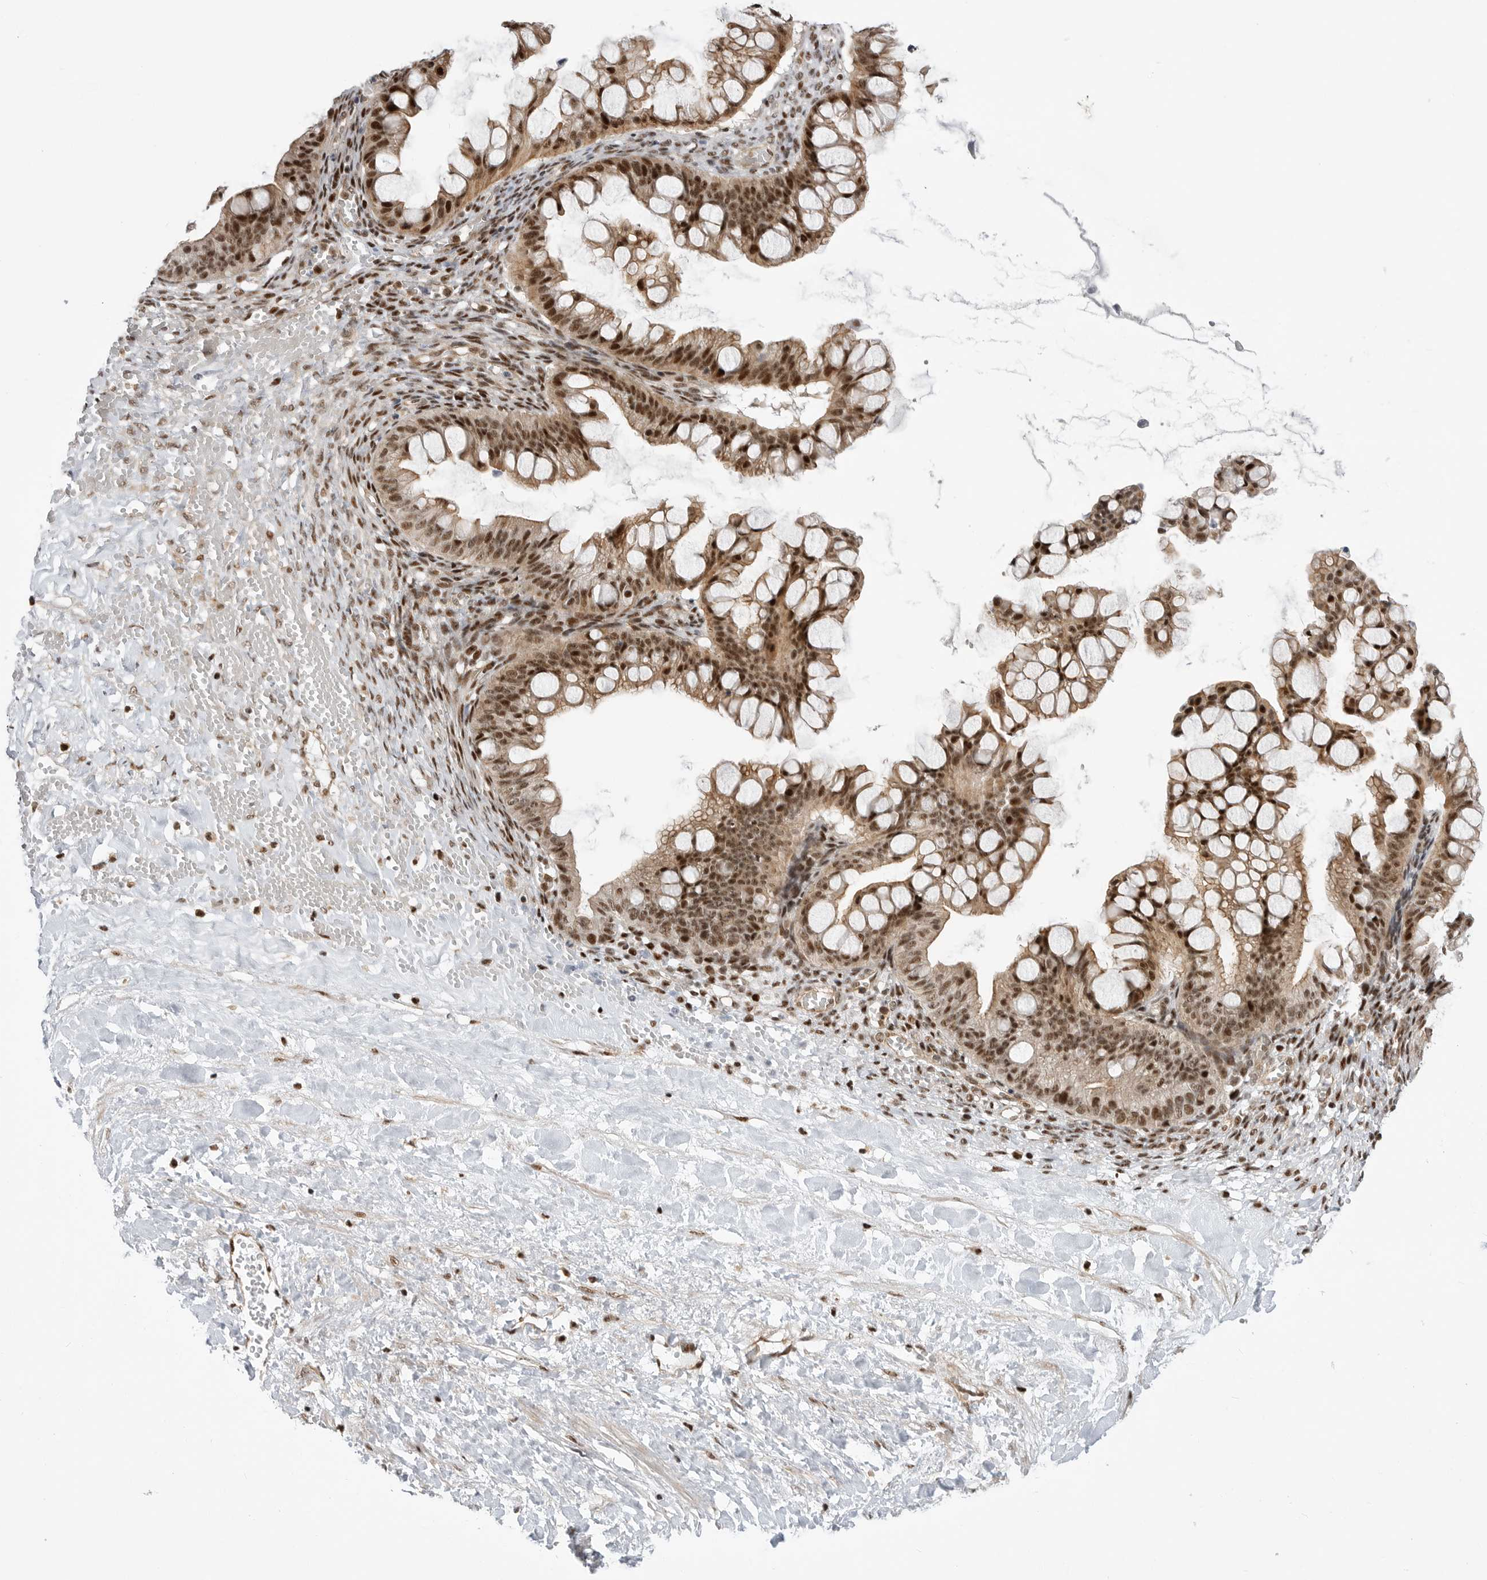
{"staining": {"intensity": "strong", "quantity": ">75%", "location": "cytoplasmic/membranous,nuclear"}, "tissue": "ovarian cancer", "cell_type": "Tumor cells", "image_type": "cancer", "snomed": [{"axis": "morphology", "description": "Cystadenocarcinoma, mucinous, NOS"}, {"axis": "topography", "description": "Ovary"}], "caption": "Protein analysis of mucinous cystadenocarcinoma (ovarian) tissue displays strong cytoplasmic/membranous and nuclear positivity in about >75% of tumor cells.", "gene": "GPATCH2", "patient": {"sex": "female", "age": 73}}